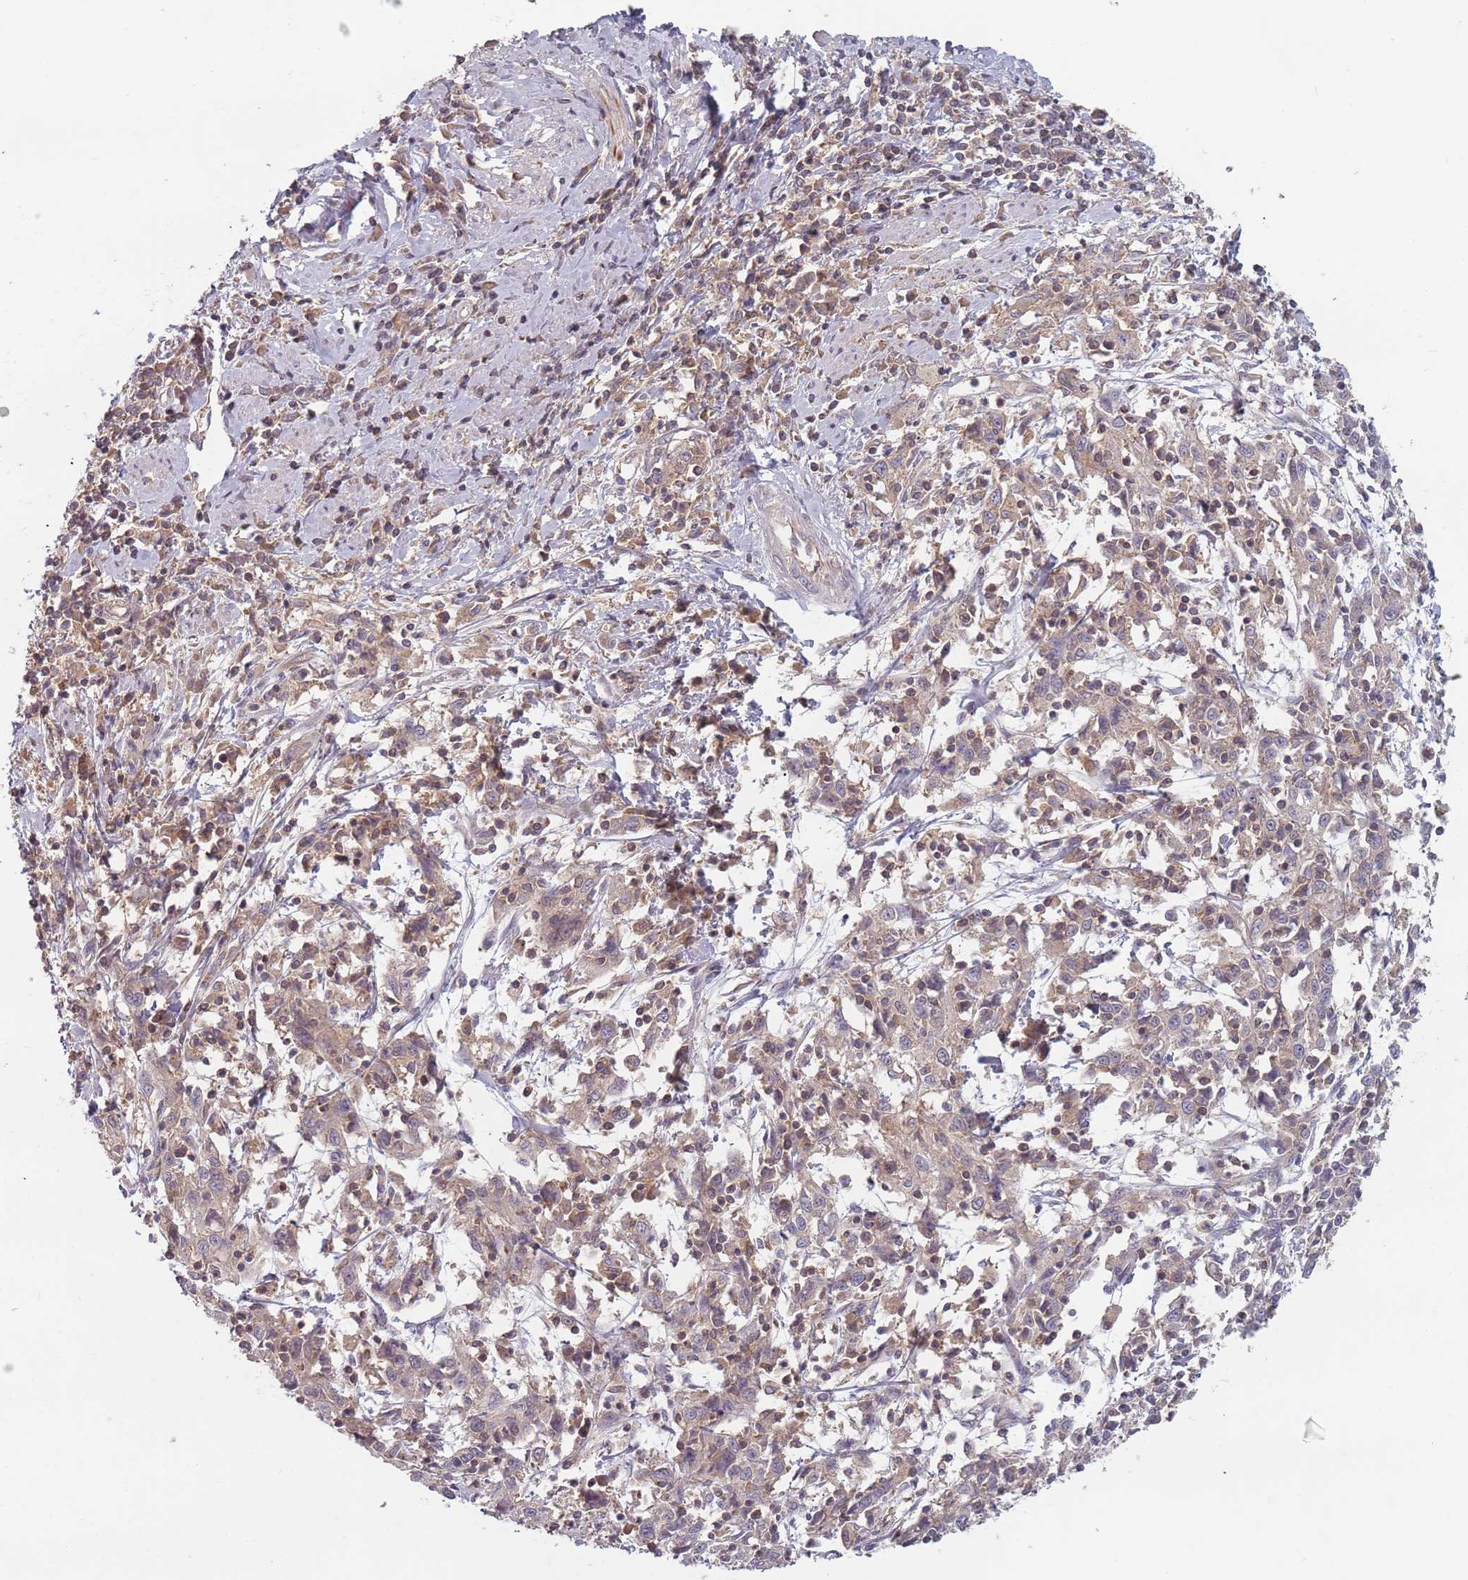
{"staining": {"intensity": "weak", "quantity": "25%-75%", "location": "cytoplasmic/membranous"}, "tissue": "cervical cancer", "cell_type": "Tumor cells", "image_type": "cancer", "snomed": [{"axis": "morphology", "description": "Squamous cell carcinoma, NOS"}, {"axis": "topography", "description": "Cervix"}], "caption": "Protein expression analysis of human cervical cancer reveals weak cytoplasmic/membranous positivity in about 25%-75% of tumor cells.", "gene": "ASB13", "patient": {"sex": "female", "age": 46}}